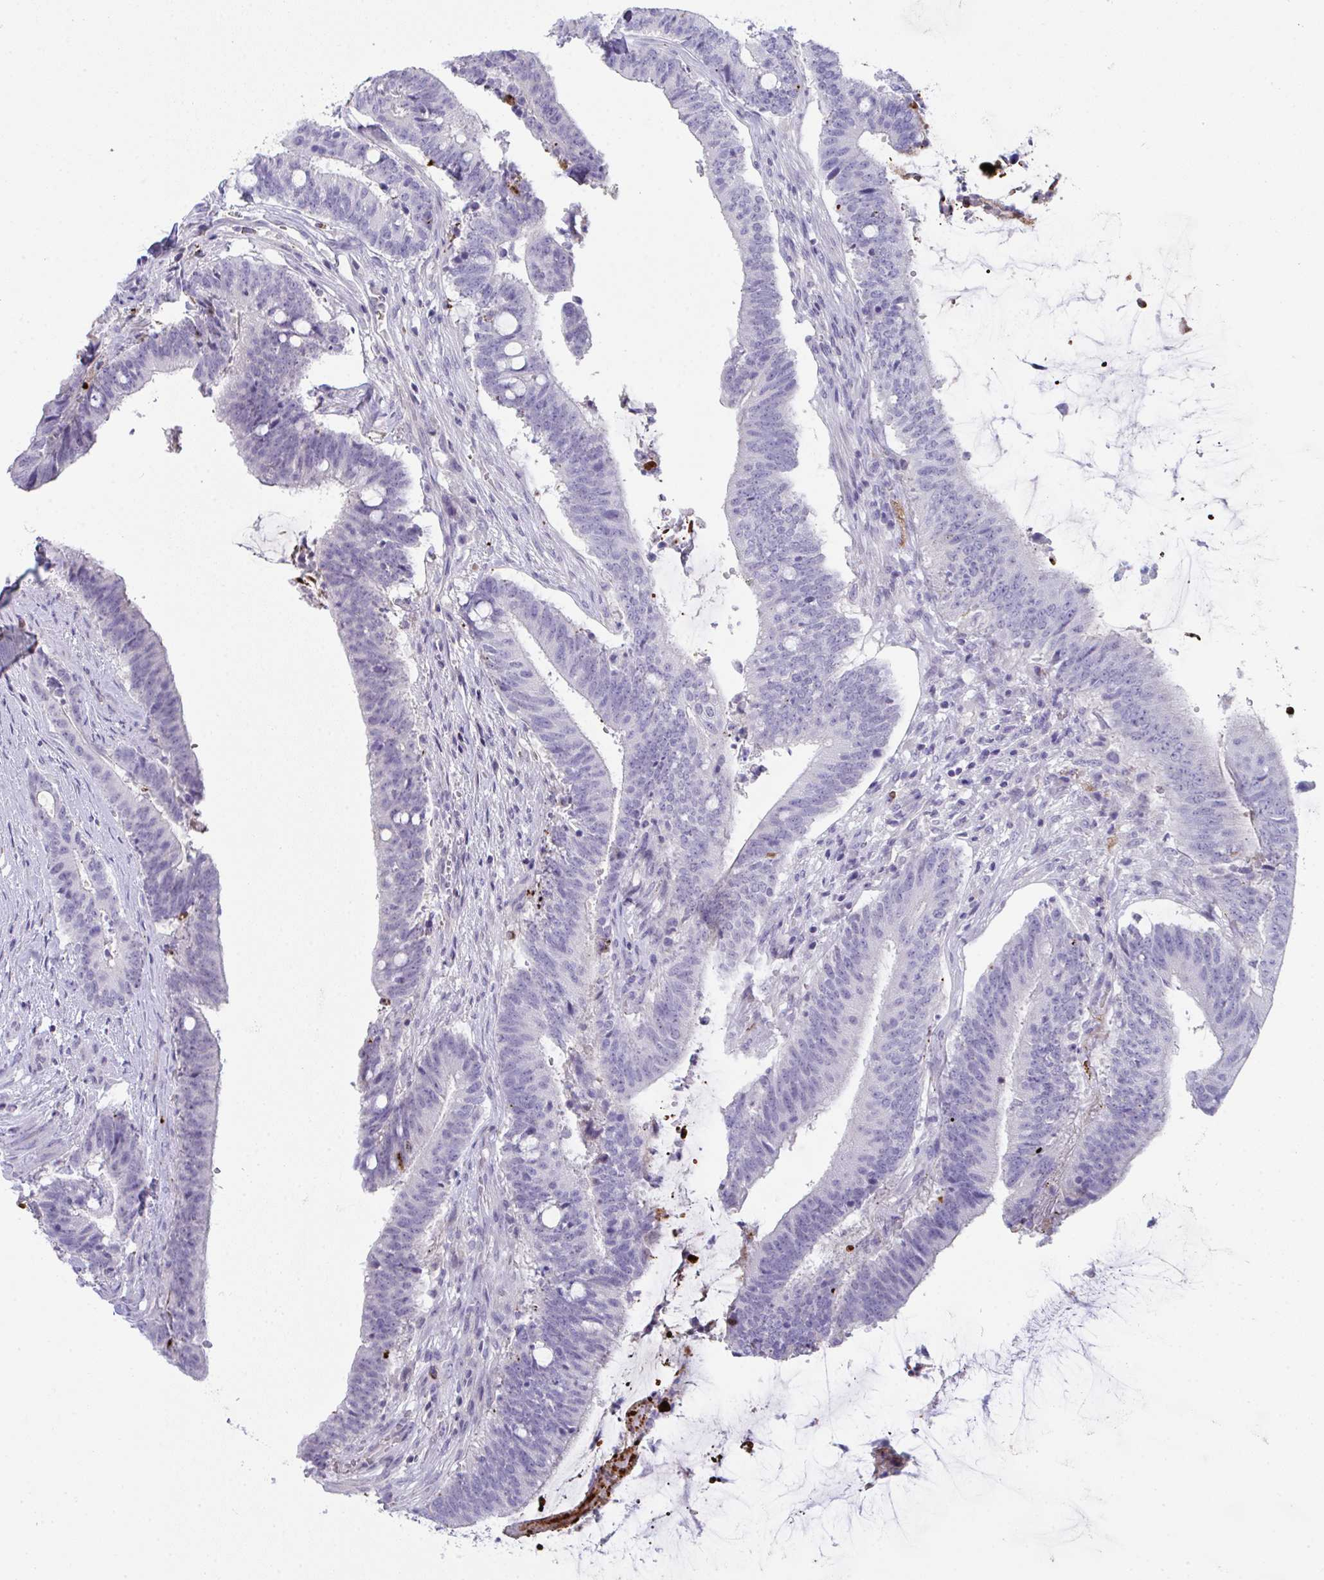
{"staining": {"intensity": "negative", "quantity": "none", "location": "none"}, "tissue": "colorectal cancer", "cell_type": "Tumor cells", "image_type": "cancer", "snomed": [{"axis": "morphology", "description": "Adenocarcinoma, NOS"}, {"axis": "topography", "description": "Colon"}], "caption": "Tumor cells are negative for protein expression in human colorectal cancer.", "gene": "KMT2E", "patient": {"sex": "female", "age": 43}}